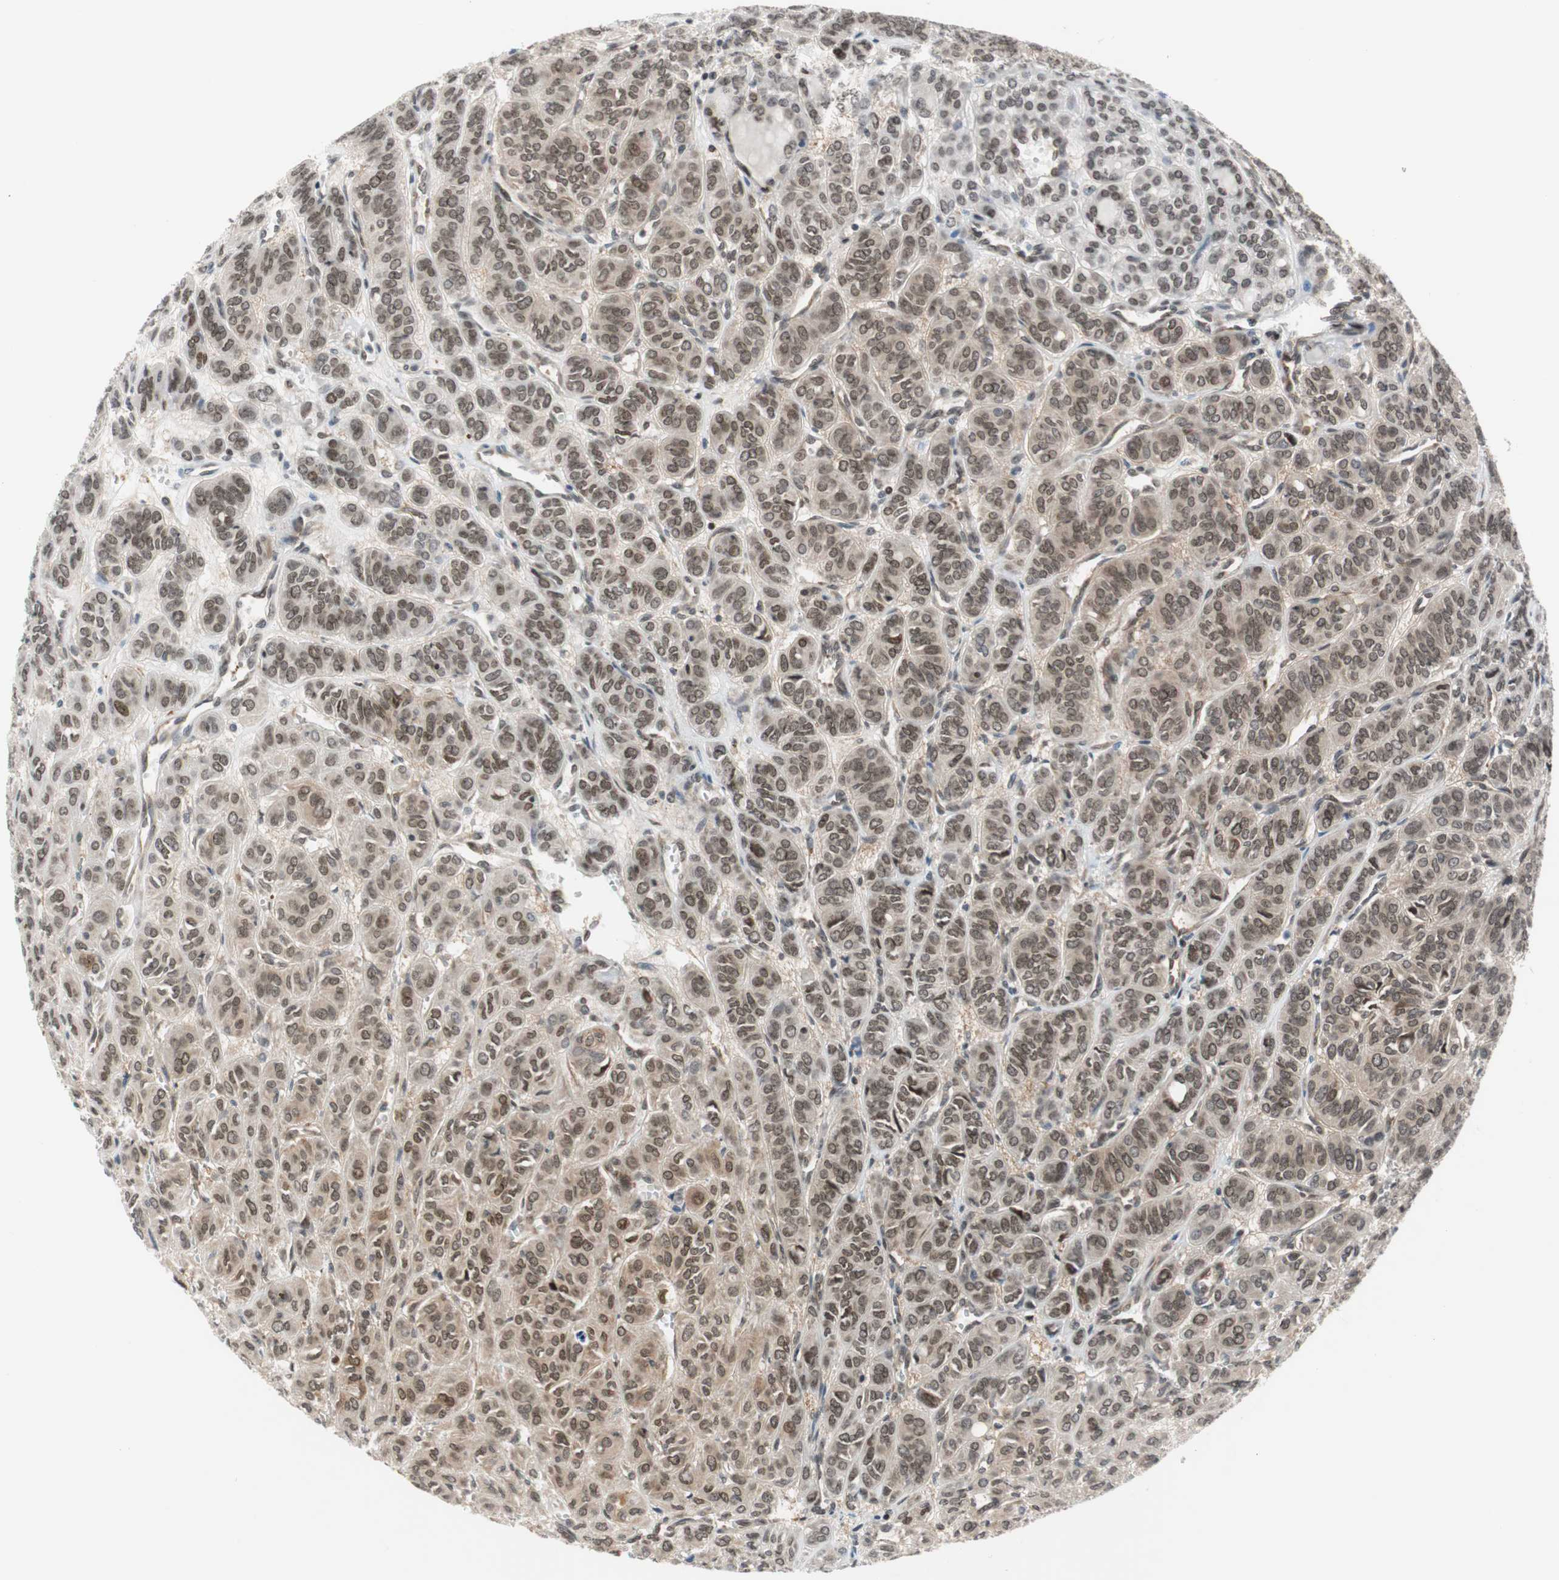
{"staining": {"intensity": "moderate", "quantity": ">75%", "location": "cytoplasmic/membranous"}, "tissue": "thyroid cancer", "cell_type": "Tumor cells", "image_type": "cancer", "snomed": [{"axis": "morphology", "description": "Follicular adenoma carcinoma, NOS"}, {"axis": "topography", "description": "Thyroid gland"}], "caption": "IHC of human thyroid cancer displays medium levels of moderate cytoplasmic/membranous positivity in approximately >75% of tumor cells. The staining was performed using DAB (3,3'-diaminobenzidine), with brown indicating positive protein expression. Nuclei are stained blue with hematoxylin.", "gene": "ZNF512B", "patient": {"sex": "female", "age": 71}}